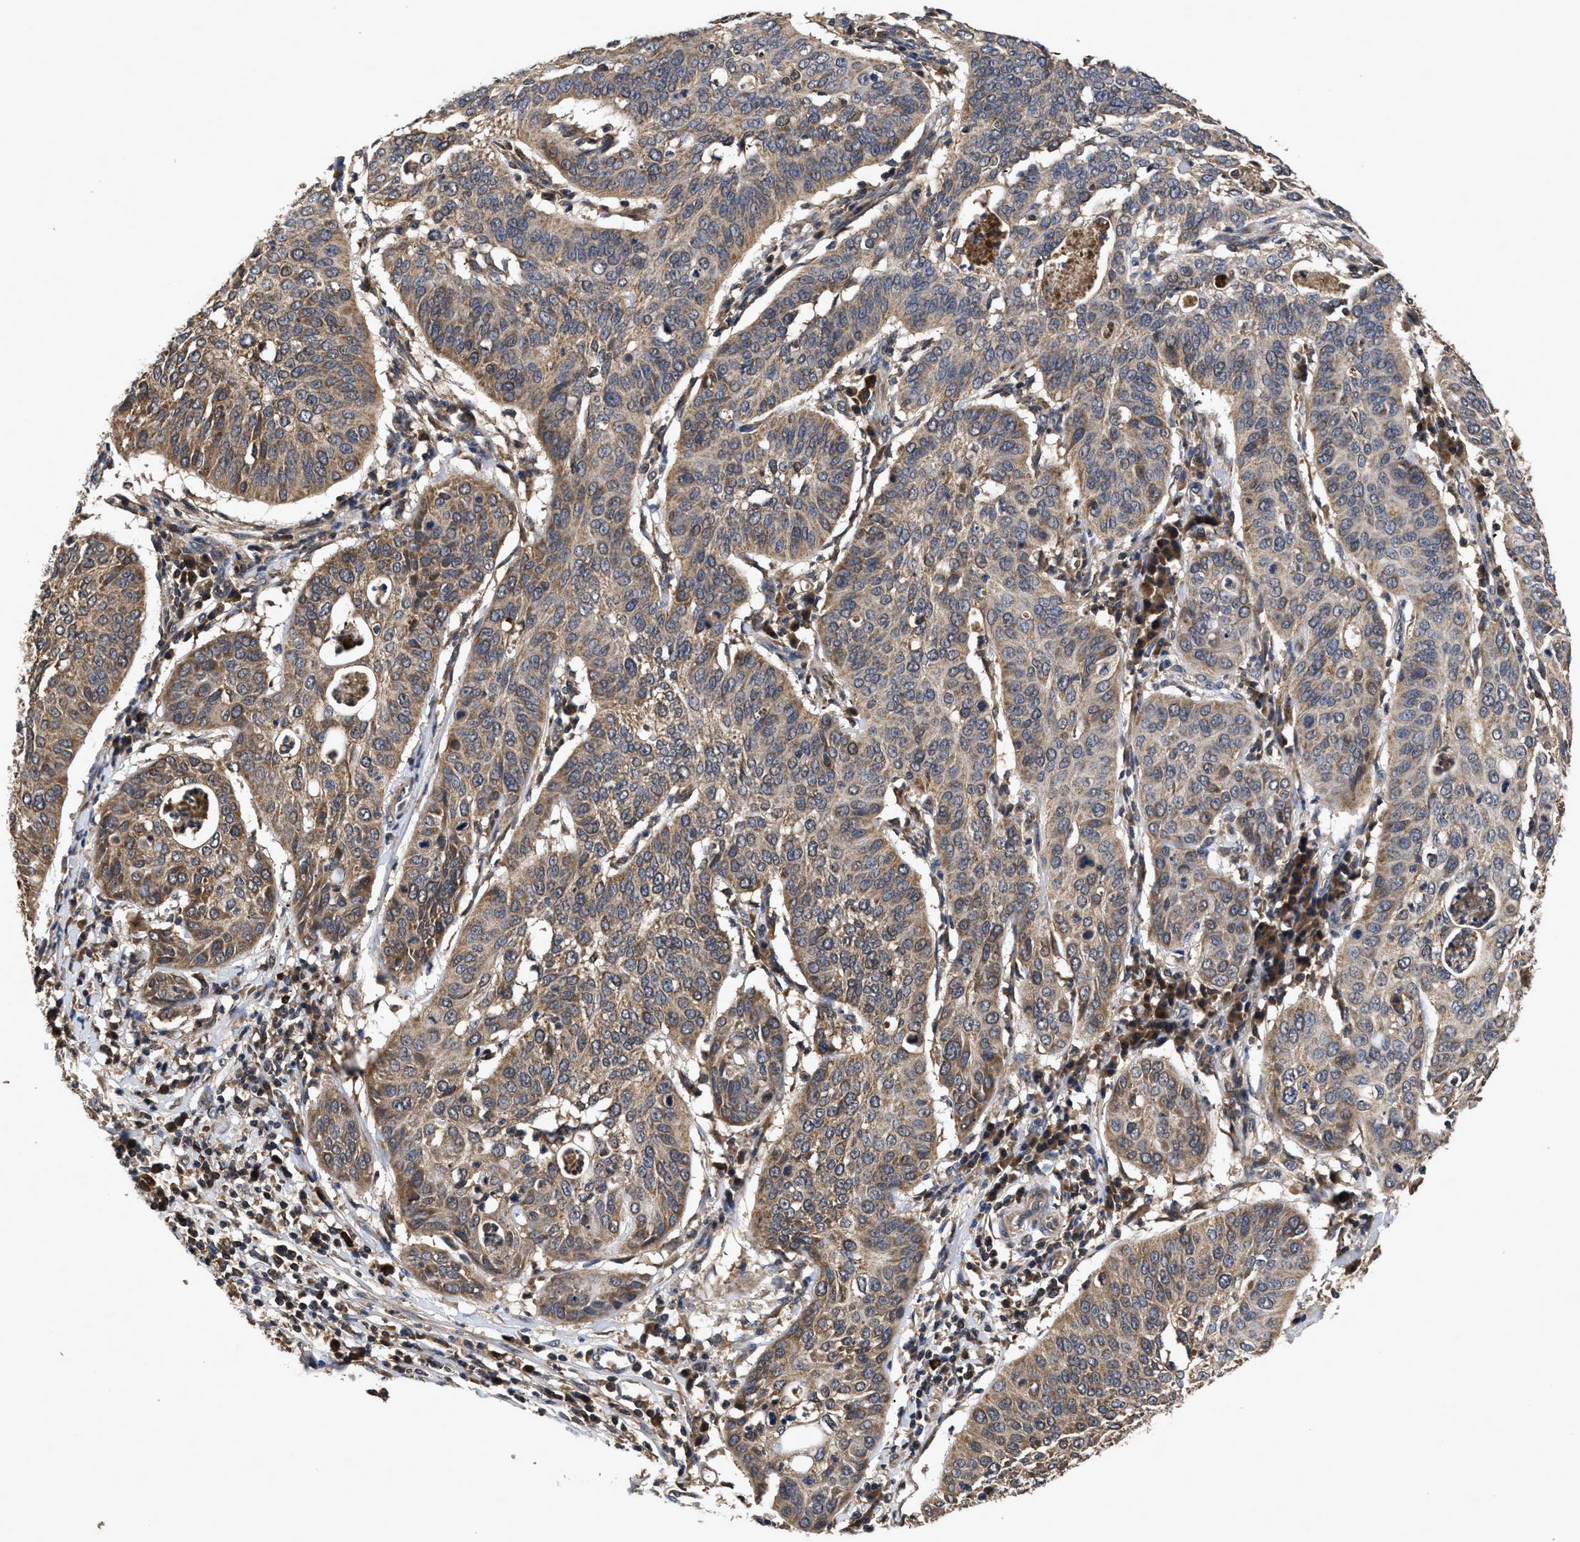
{"staining": {"intensity": "weak", "quantity": ">75%", "location": "cytoplasmic/membranous"}, "tissue": "cervical cancer", "cell_type": "Tumor cells", "image_type": "cancer", "snomed": [{"axis": "morphology", "description": "Normal tissue, NOS"}, {"axis": "morphology", "description": "Squamous cell carcinoma, NOS"}, {"axis": "topography", "description": "Cervix"}], "caption": "Brown immunohistochemical staining in human cervical squamous cell carcinoma shows weak cytoplasmic/membranous staining in approximately >75% of tumor cells. (DAB = brown stain, brightfield microscopy at high magnification).", "gene": "LRRC3", "patient": {"sex": "female", "age": 39}}